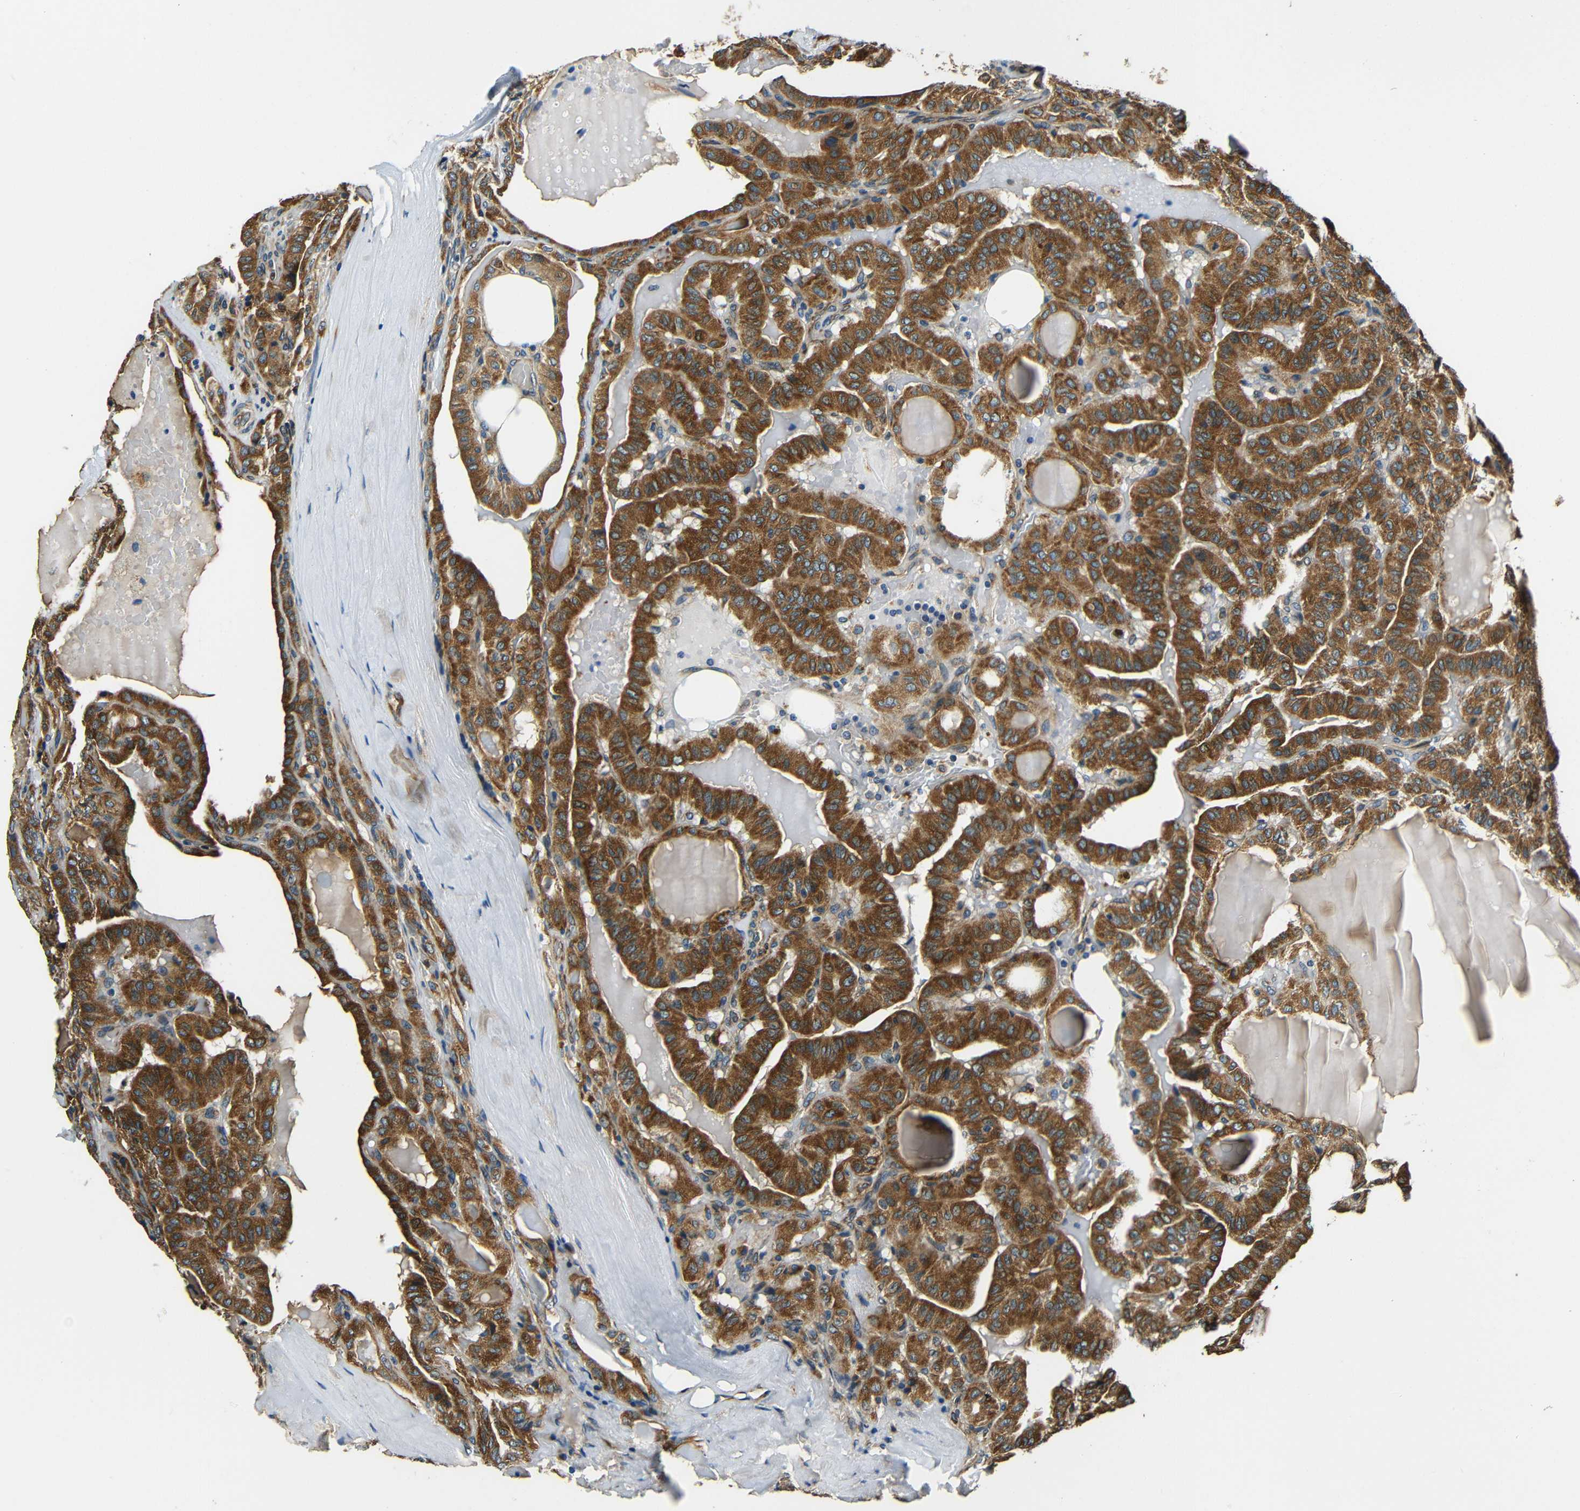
{"staining": {"intensity": "strong", "quantity": ">75%", "location": "cytoplasmic/membranous"}, "tissue": "head and neck cancer", "cell_type": "Tumor cells", "image_type": "cancer", "snomed": [{"axis": "morphology", "description": "Squamous cell carcinoma, NOS"}, {"axis": "topography", "description": "Oral tissue"}, {"axis": "topography", "description": "Head-Neck"}], "caption": "Head and neck cancer (squamous cell carcinoma) stained with a brown dye demonstrates strong cytoplasmic/membranous positive expression in about >75% of tumor cells.", "gene": "VAPB", "patient": {"sex": "female", "age": 50}}